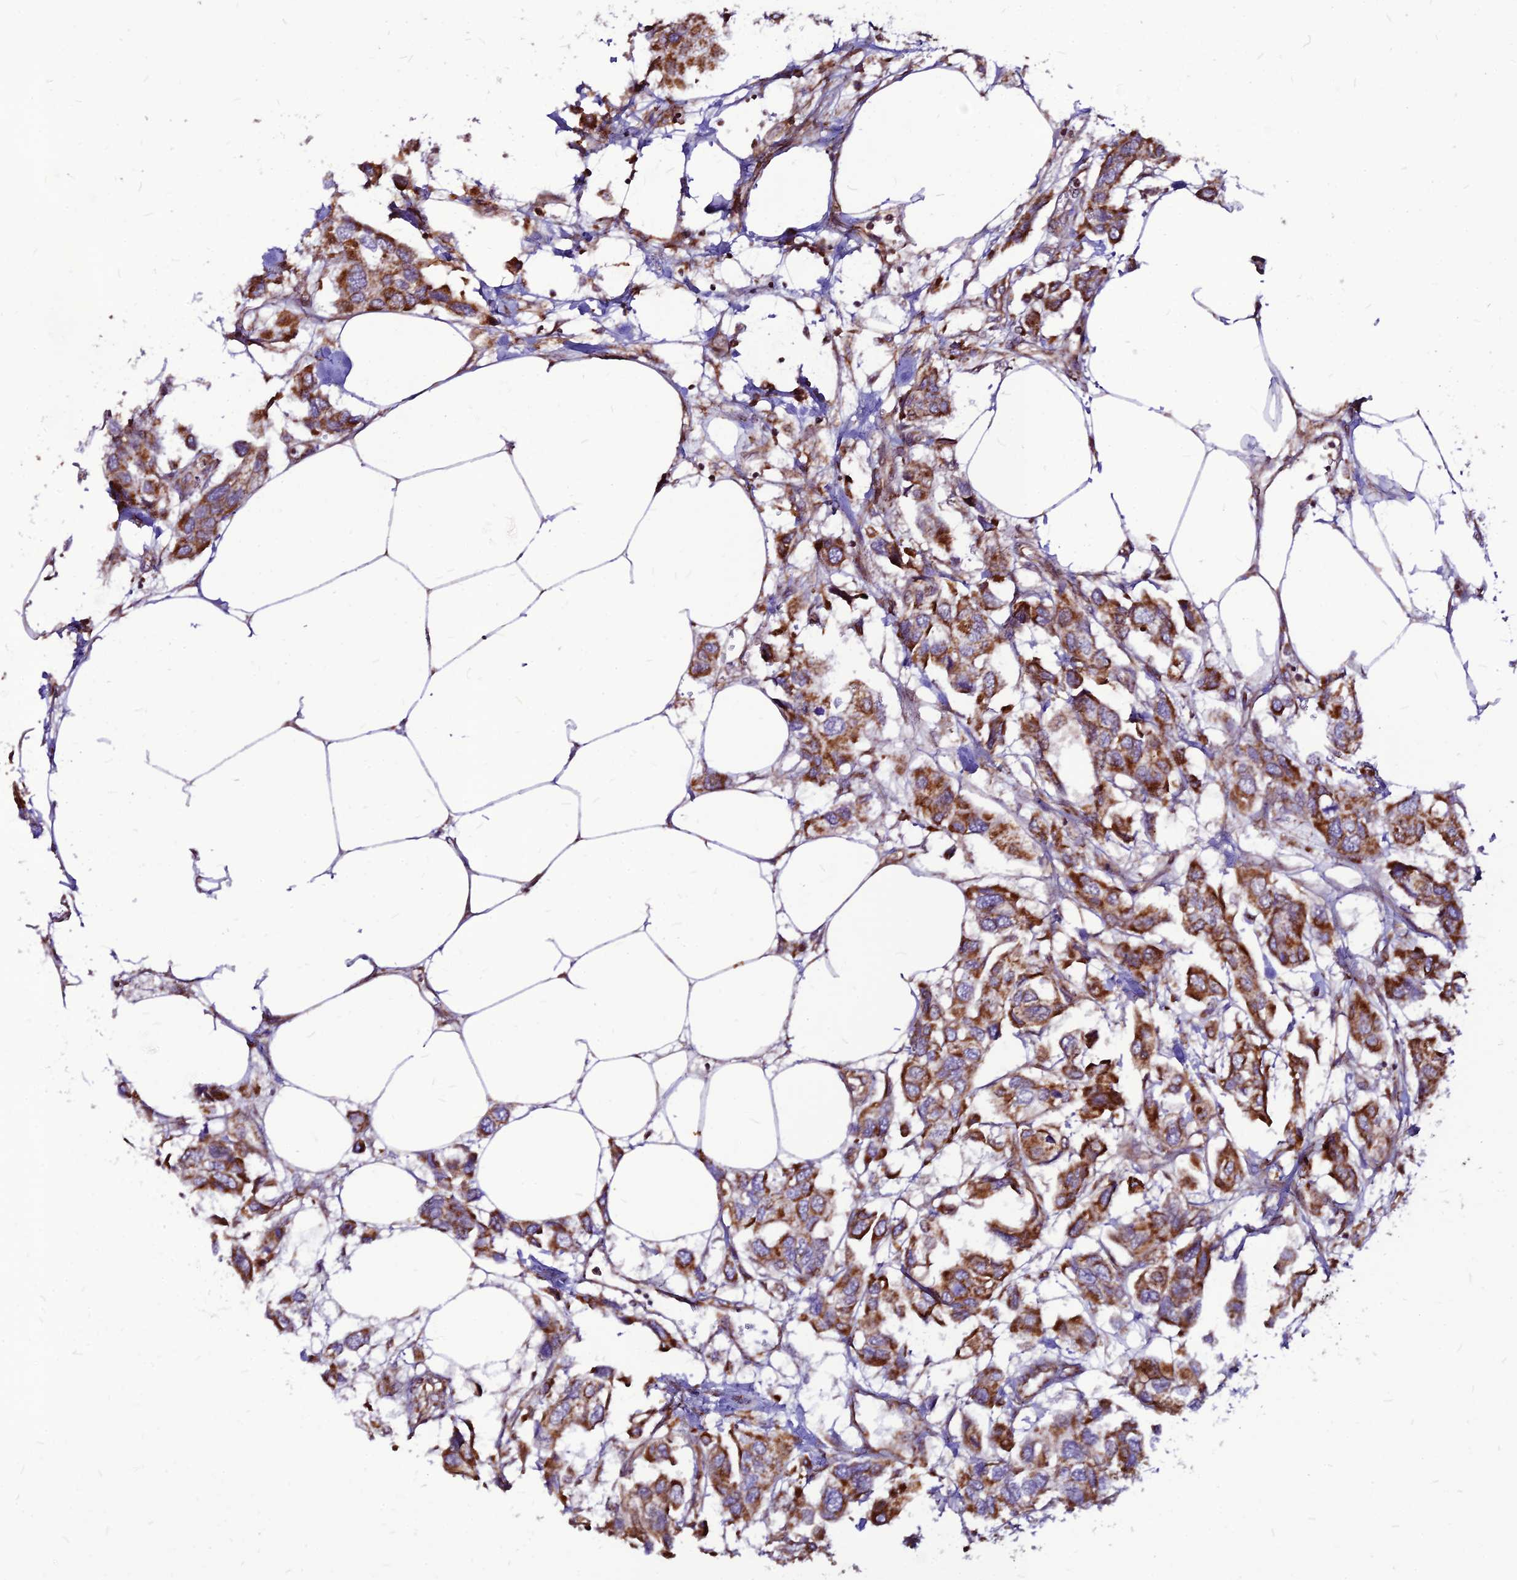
{"staining": {"intensity": "strong", "quantity": ">75%", "location": "cytoplasmic/membranous"}, "tissue": "urothelial cancer", "cell_type": "Tumor cells", "image_type": "cancer", "snomed": [{"axis": "morphology", "description": "Urothelial carcinoma, High grade"}, {"axis": "topography", "description": "Urinary bladder"}], "caption": "Human urothelial cancer stained with a protein marker displays strong staining in tumor cells.", "gene": "ECI1", "patient": {"sex": "male", "age": 67}}